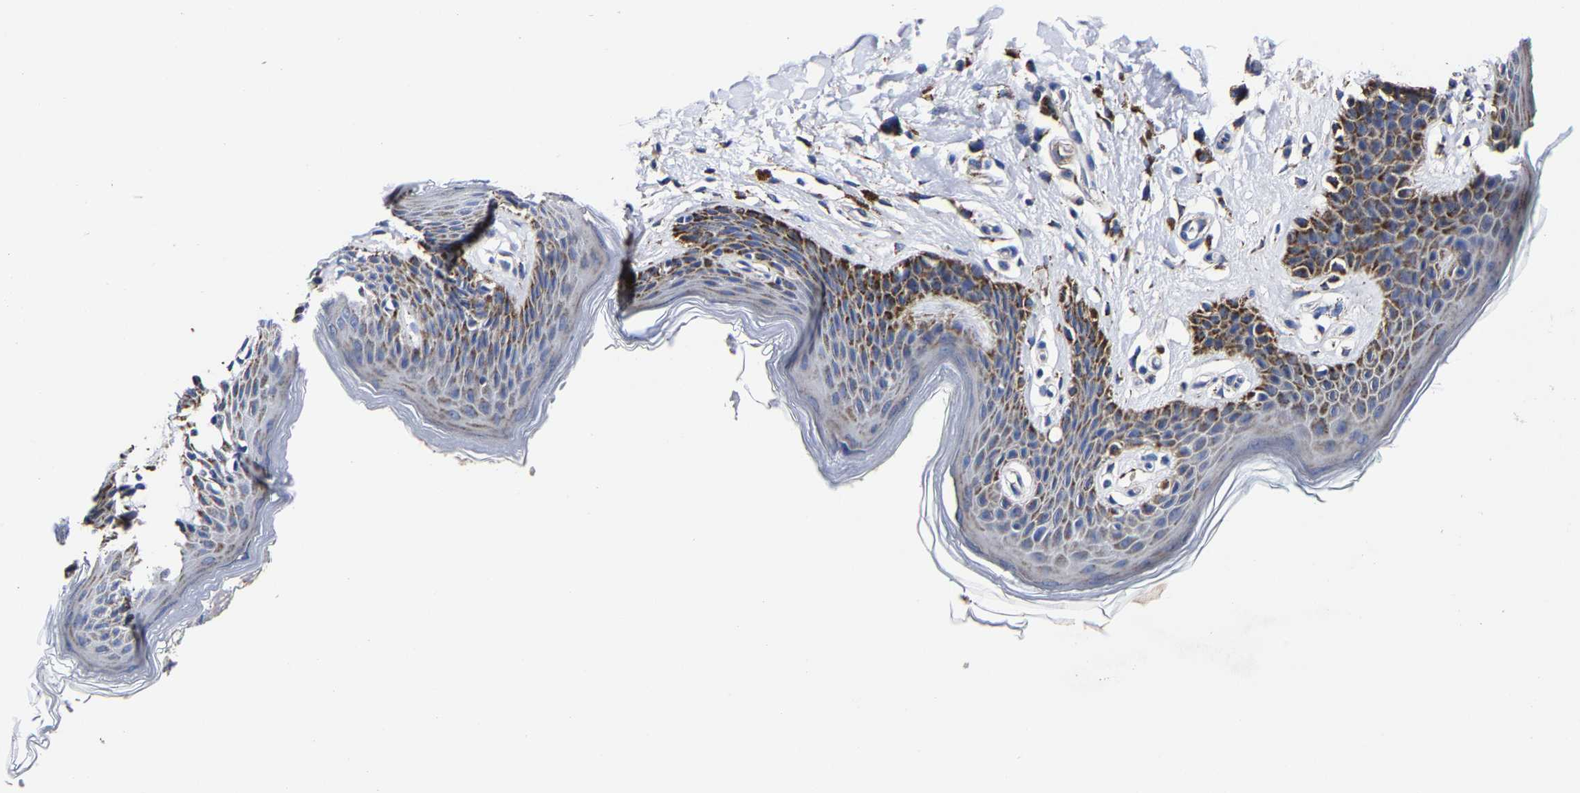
{"staining": {"intensity": "moderate", "quantity": "25%-75%", "location": "cytoplasmic/membranous"}, "tissue": "skin", "cell_type": "Epidermal cells", "image_type": "normal", "snomed": [{"axis": "morphology", "description": "Normal tissue, NOS"}, {"axis": "topography", "description": "Vulva"}], "caption": "IHC photomicrograph of benign skin: skin stained using immunohistochemistry reveals medium levels of moderate protein expression localized specifically in the cytoplasmic/membranous of epidermal cells, appearing as a cytoplasmic/membranous brown color.", "gene": "AASS", "patient": {"sex": "female", "age": 66}}